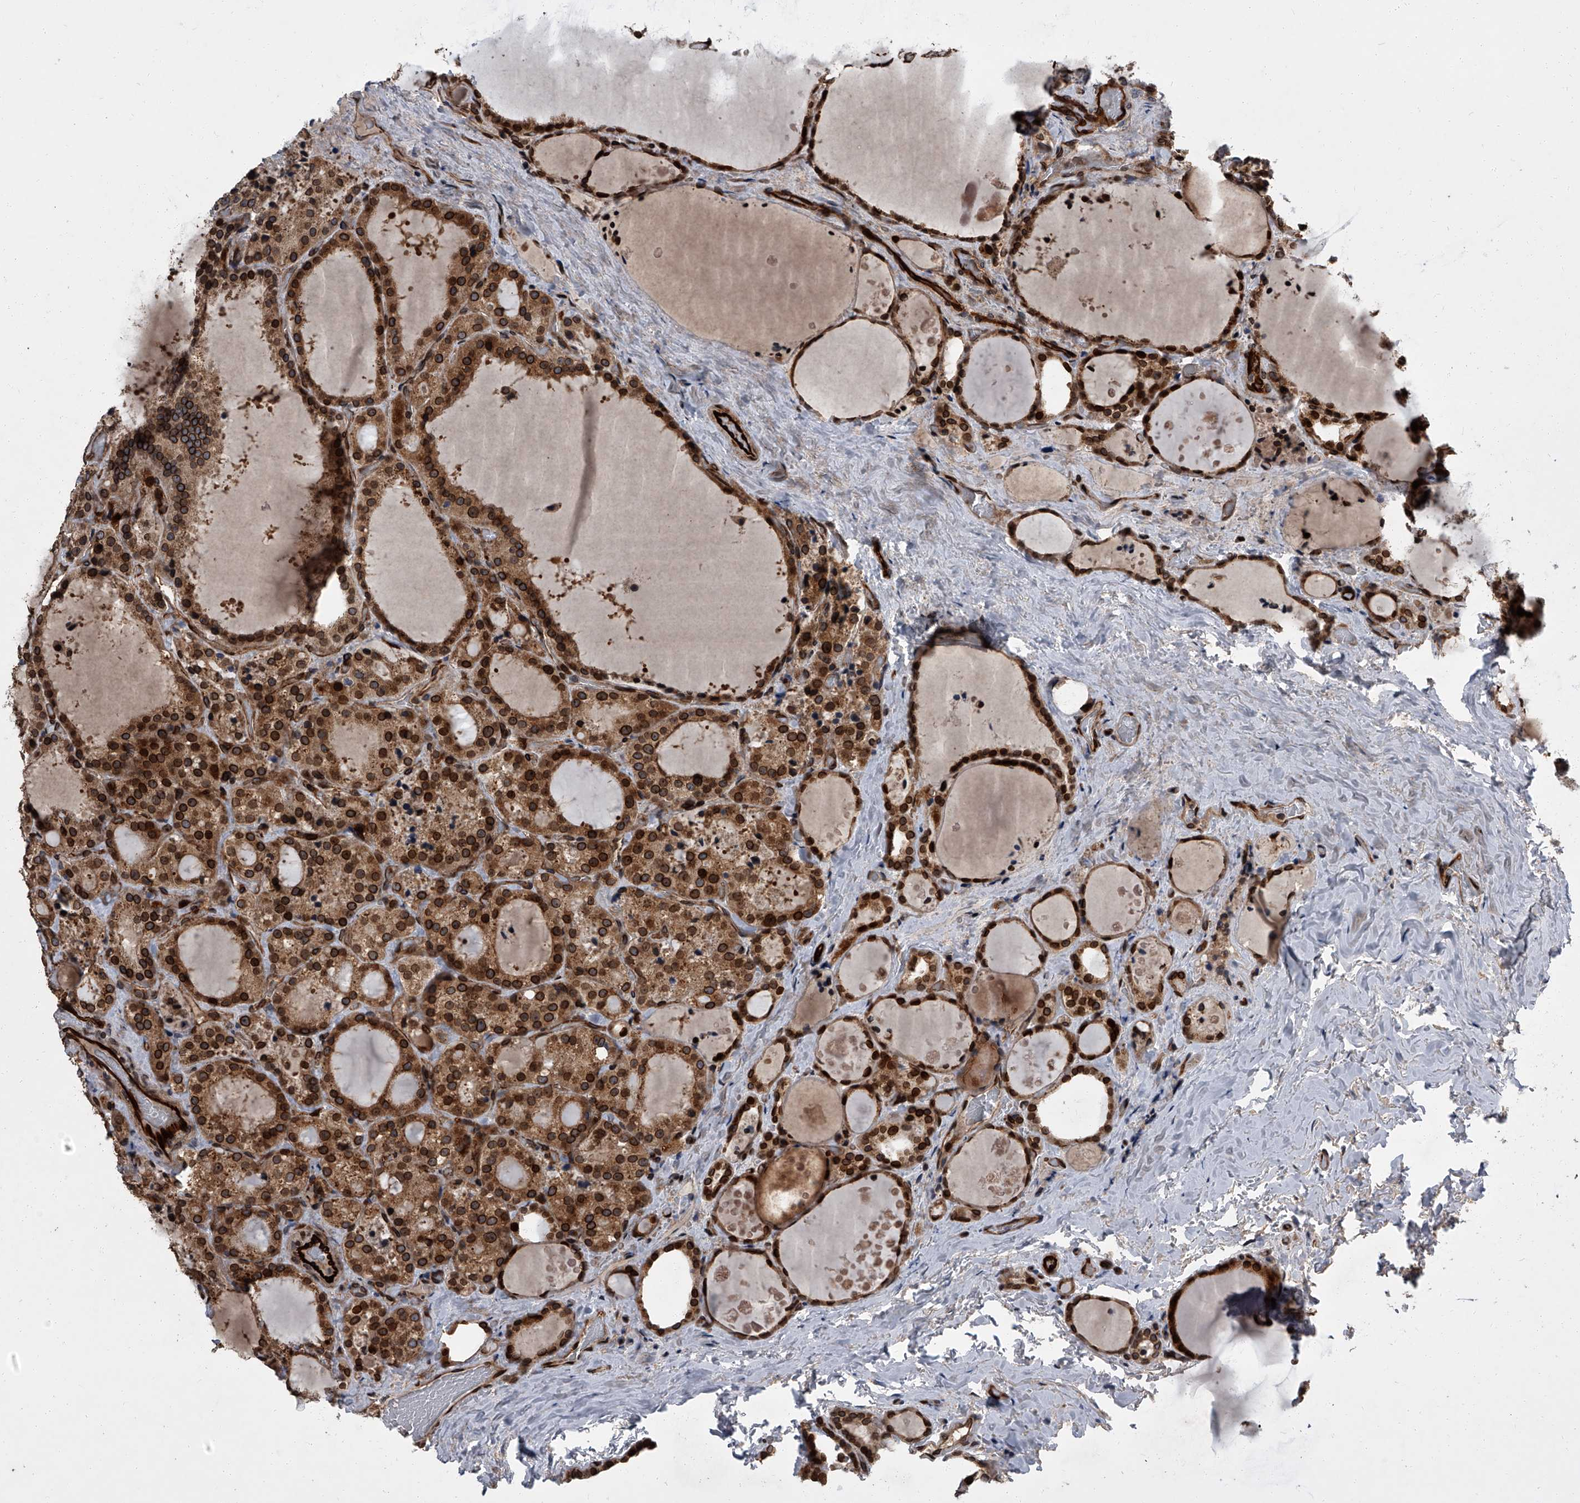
{"staining": {"intensity": "strong", "quantity": ">75%", "location": "cytoplasmic/membranous,nuclear"}, "tissue": "thyroid cancer", "cell_type": "Tumor cells", "image_type": "cancer", "snomed": [{"axis": "morphology", "description": "Papillary adenocarcinoma, NOS"}, {"axis": "topography", "description": "Thyroid gland"}], "caption": "Human thyroid papillary adenocarcinoma stained with a protein marker exhibits strong staining in tumor cells.", "gene": "LRRC8C", "patient": {"sex": "male", "age": 77}}